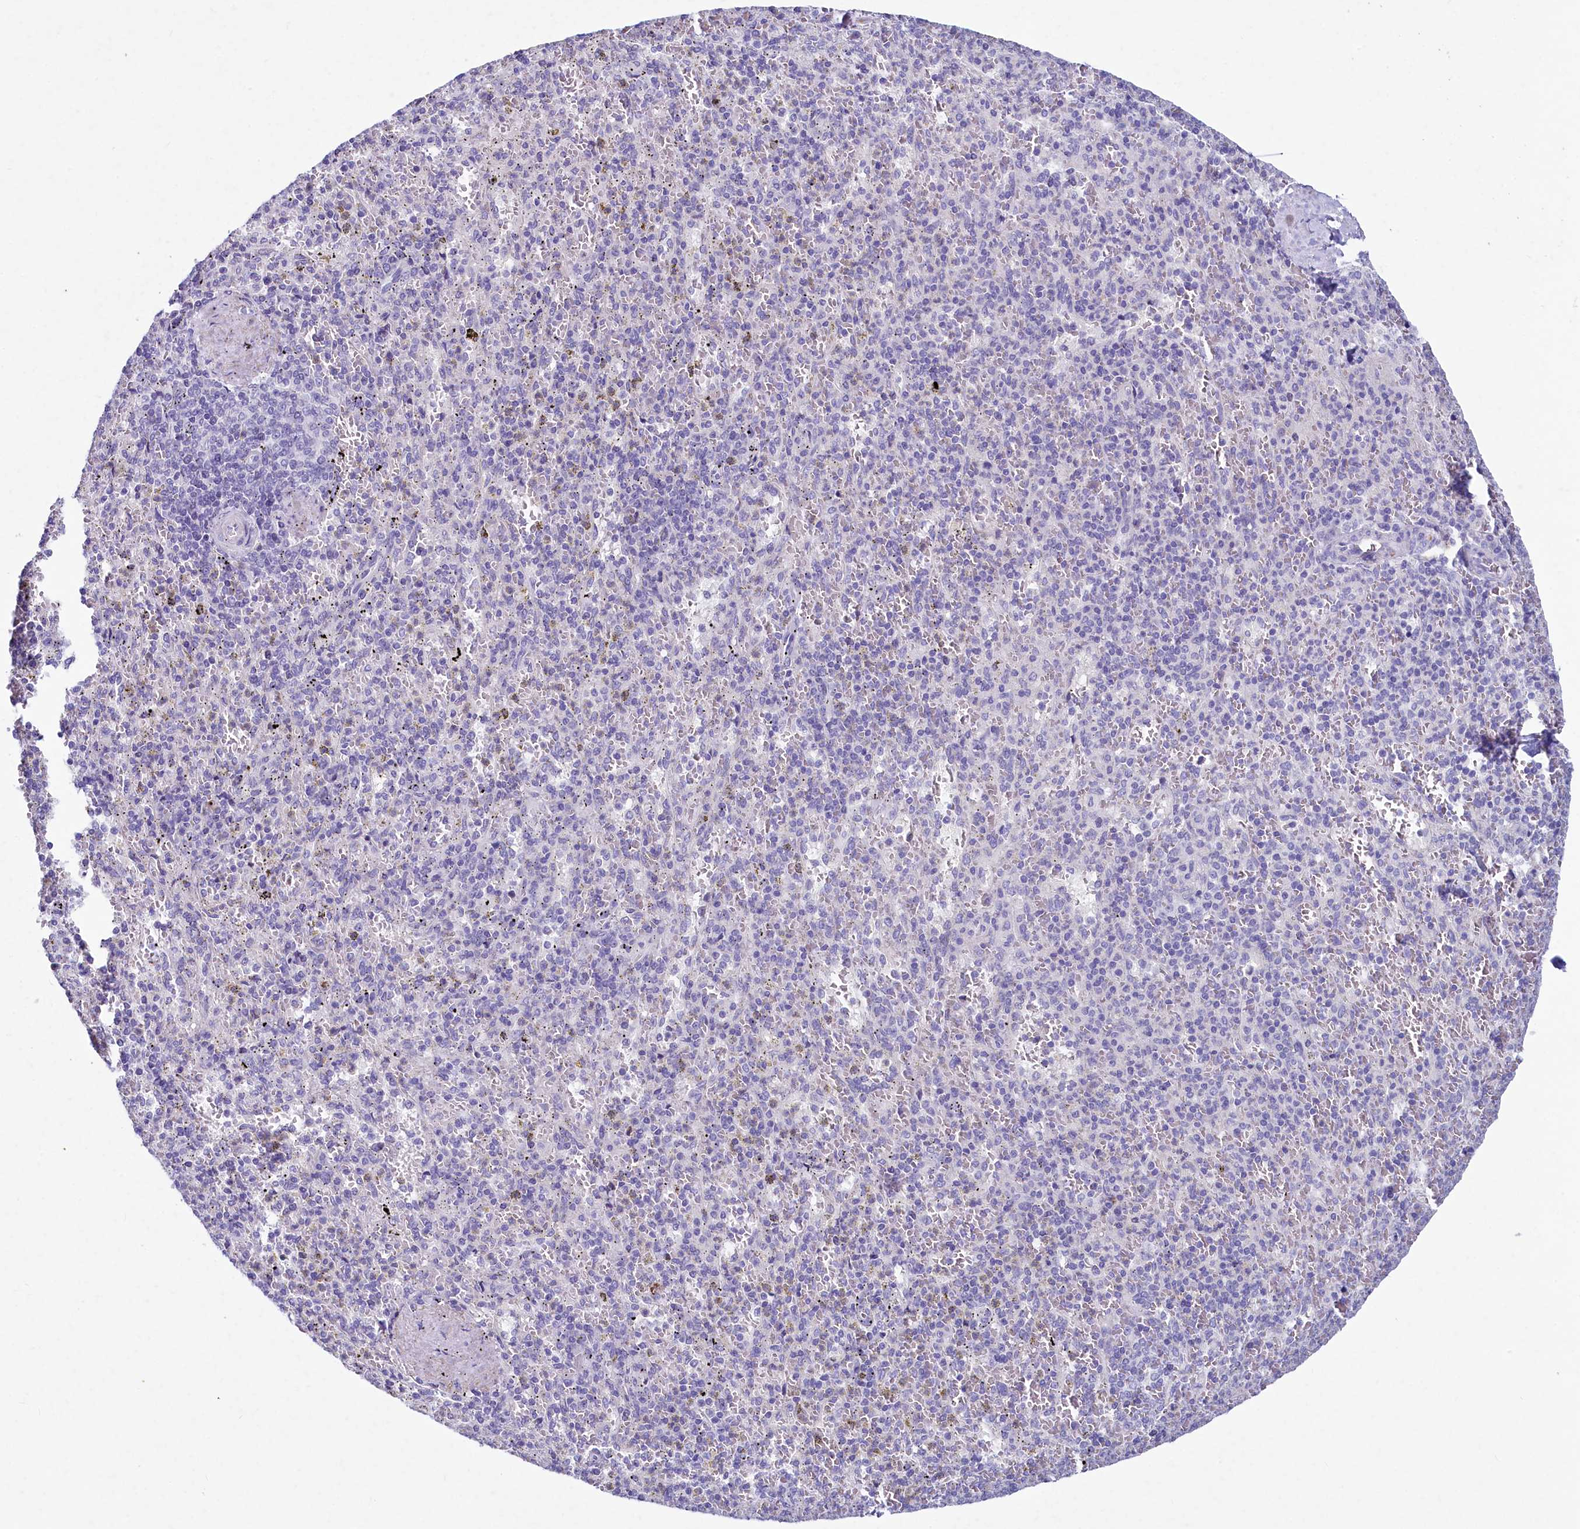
{"staining": {"intensity": "negative", "quantity": "none", "location": "none"}, "tissue": "spleen", "cell_type": "Cells in red pulp", "image_type": "normal", "snomed": [{"axis": "morphology", "description": "Normal tissue, NOS"}, {"axis": "topography", "description": "Spleen"}], "caption": "This photomicrograph is of benign spleen stained with immunohistochemistry to label a protein in brown with the nuclei are counter-stained blue. There is no expression in cells in red pulp.", "gene": "INSC", "patient": {"sex": "male", "age": 82}}